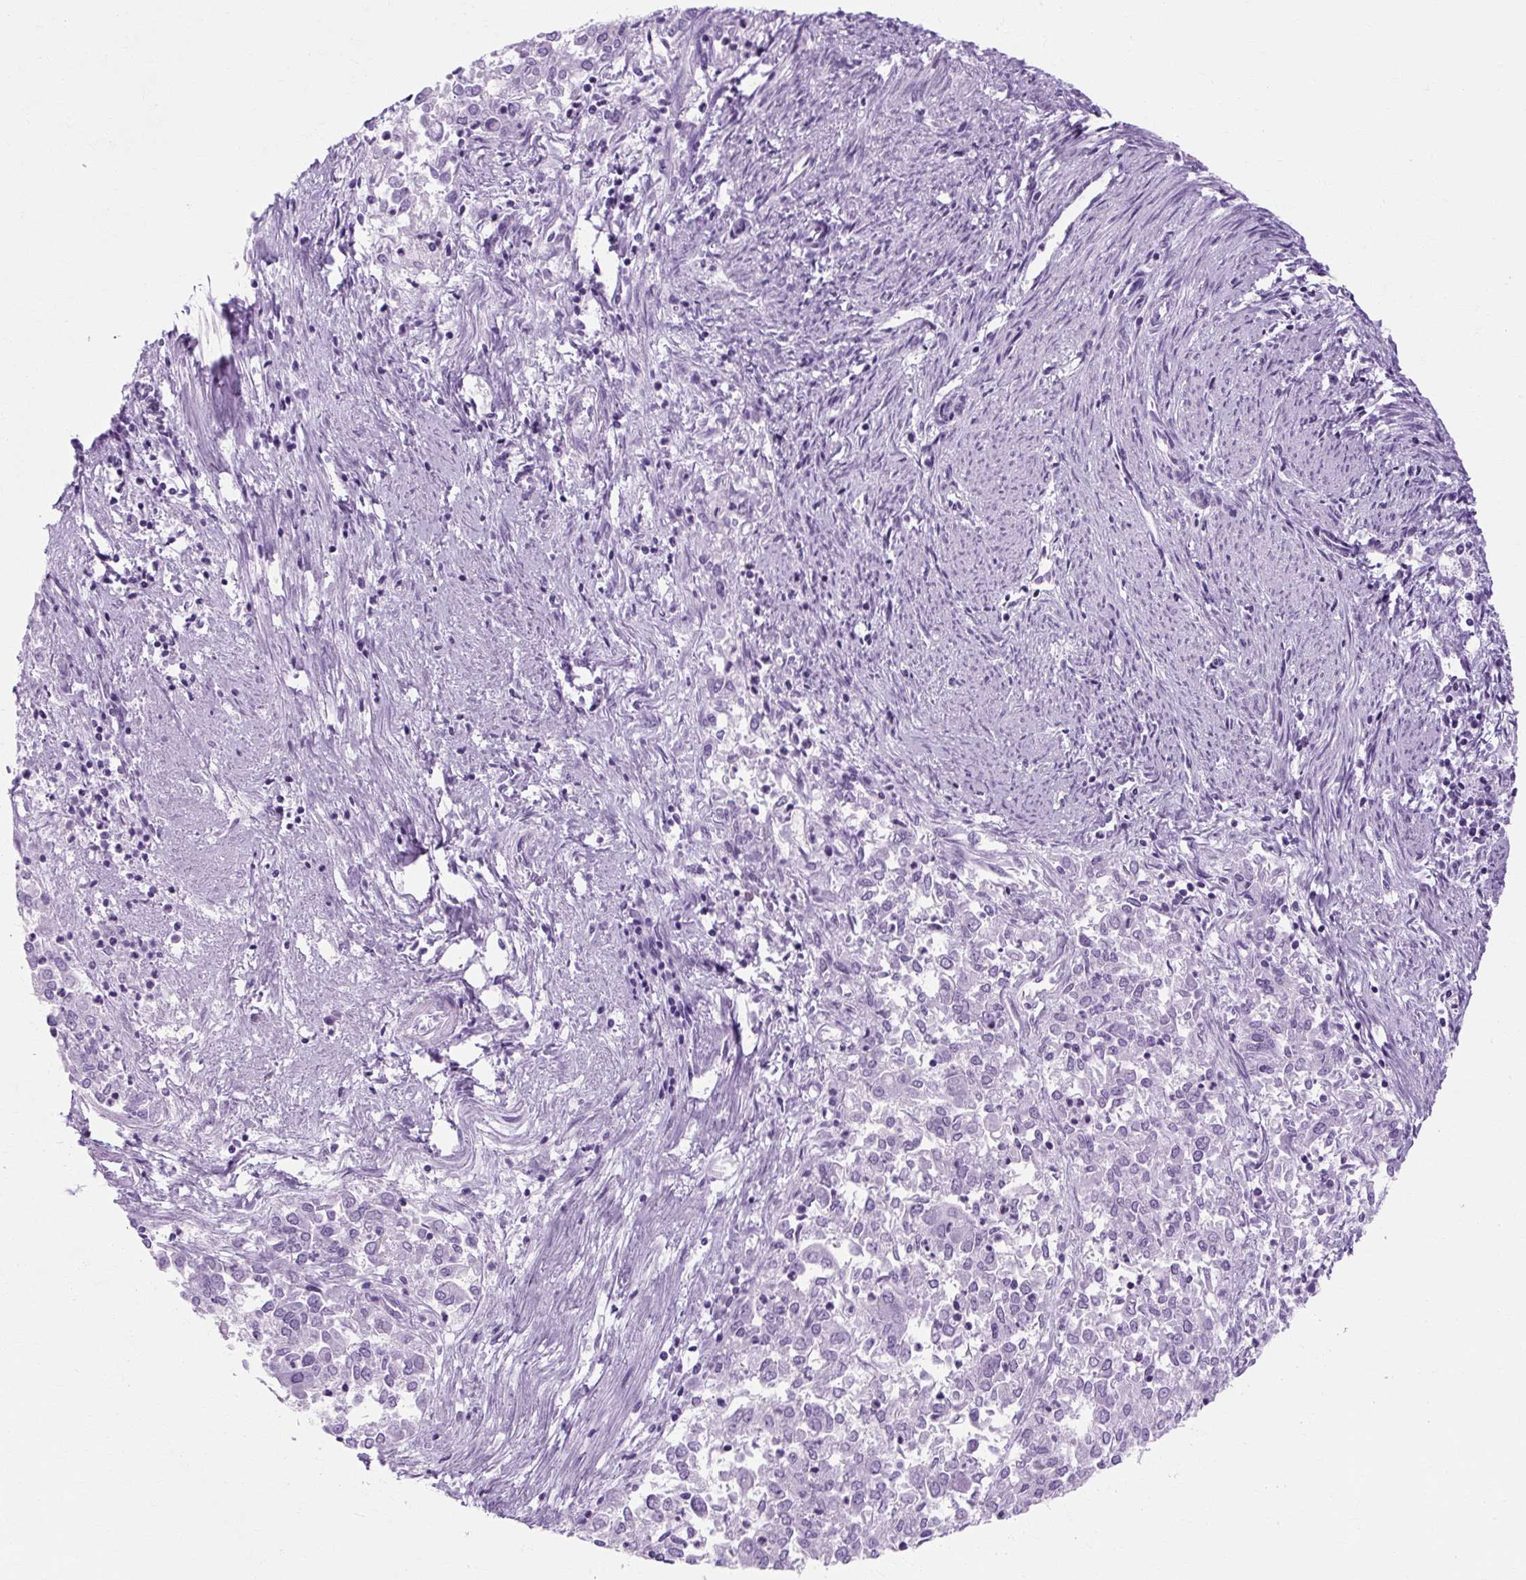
{"staining": {"intensity": "negative", "quantity": "none", "location": "none"}, "tissue": "endometrial cancer", "cell_type": "Tumor cells", "image_type": "cancer", "snomed": [{"axis": "morphology", "description": "Adenocarcinoma, NOS"}, {"axis": "topography", "description": "Endometrium"}], "caption": "Endometrial cancer stained for a protein using immunohistochemistry demonstrates no staining tumor cells.", "gene": "RYBP", "patient": {"sex": "female", "age": 57}}